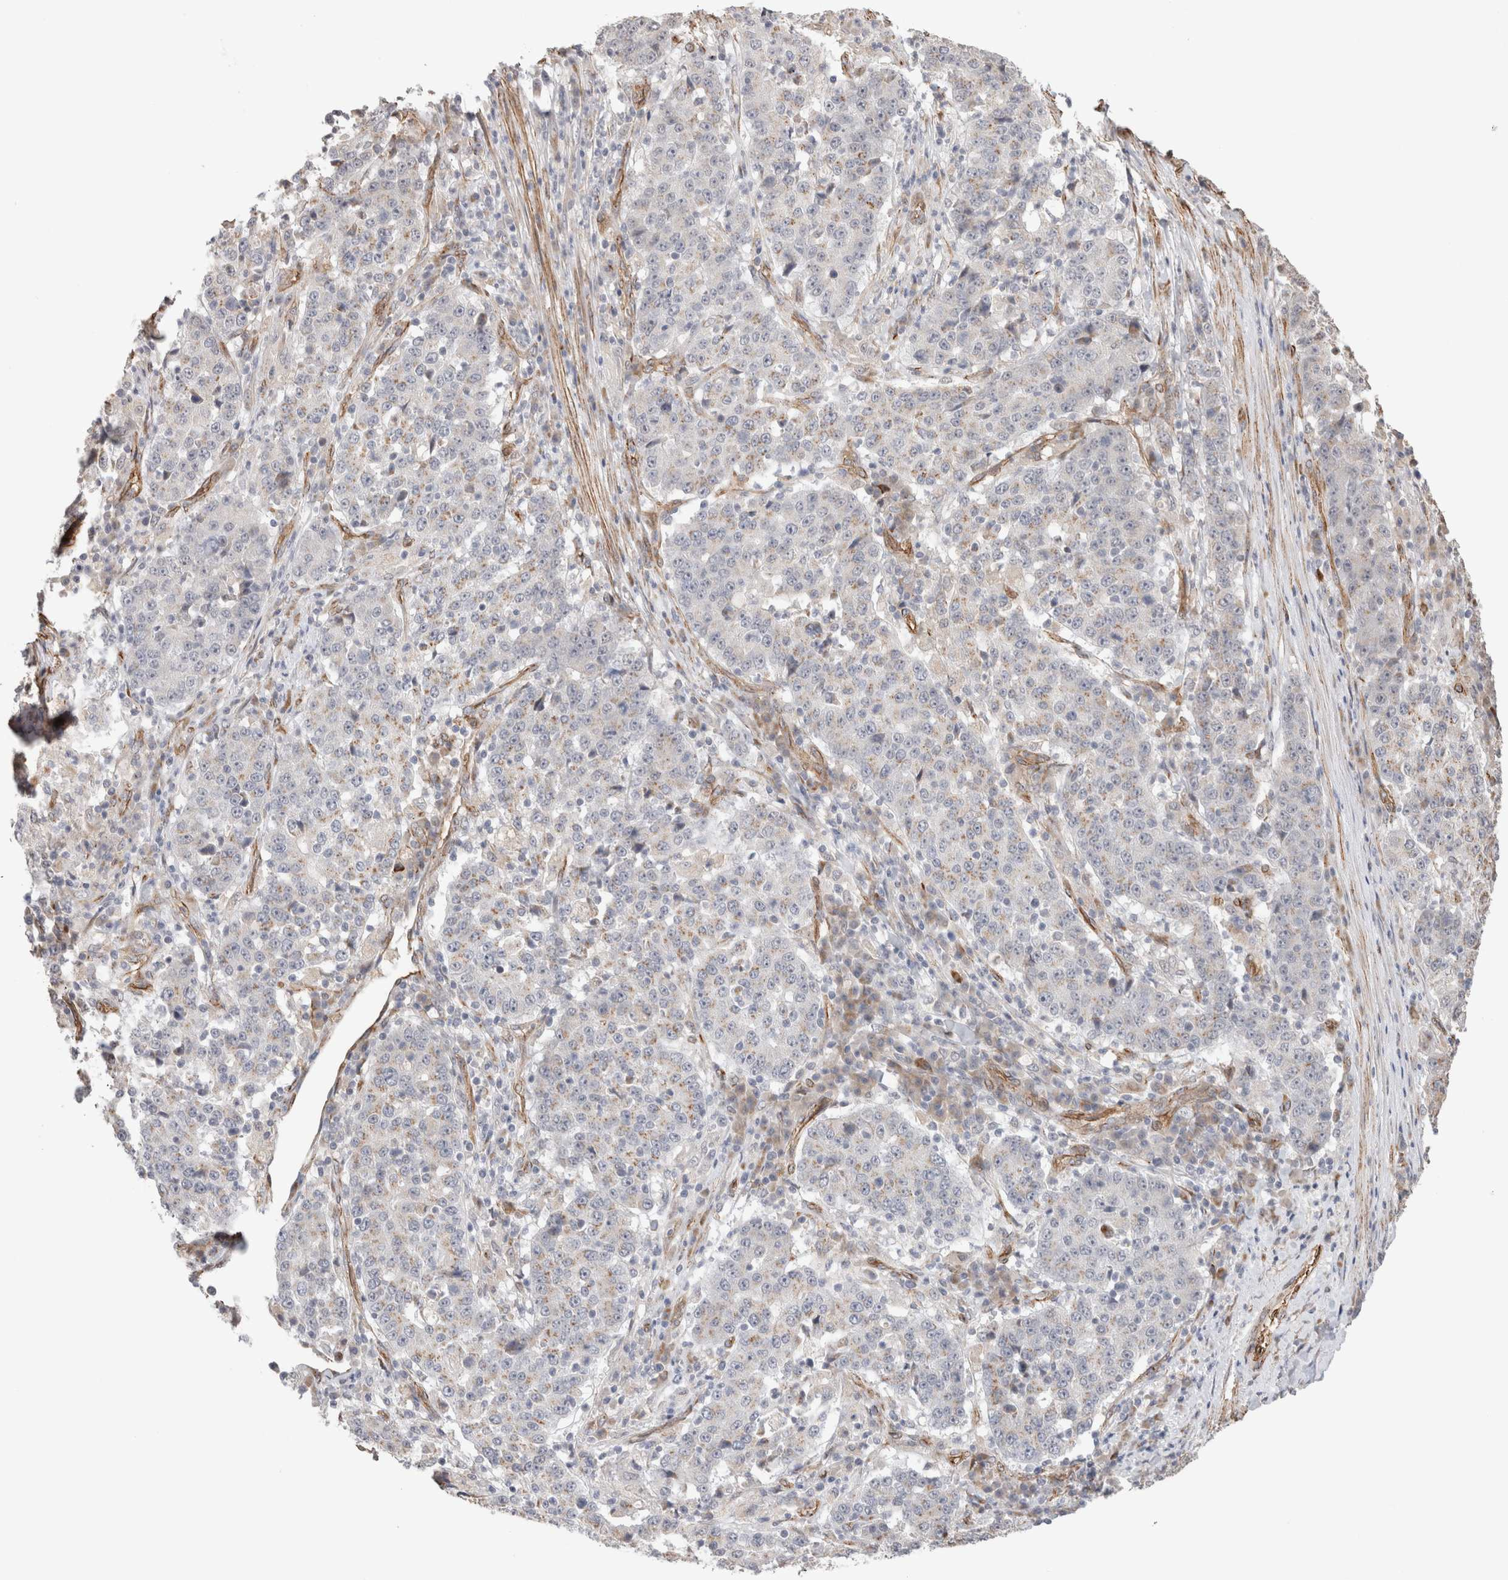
{"staining": {"intensity": "weak", "quantity": ">75%", "location": "cytoplasmic/membranous"}, "tissue": "stomach cancer", "cell_type": "Tumor cells", "image_type": "cancer", "snomed": [{"axis": "morphology", "description": "Adenocarcinoma, NOS"}, {"axis": "topography", "description": "Stomach"}], "caption": "IHC of human stomach cancer reveals low levels of weak cytoplasmic/membranous staining in about >75% of tumor cells.", "gene": "CAAP1", "patient": {"sex": "male", "age": 59}}